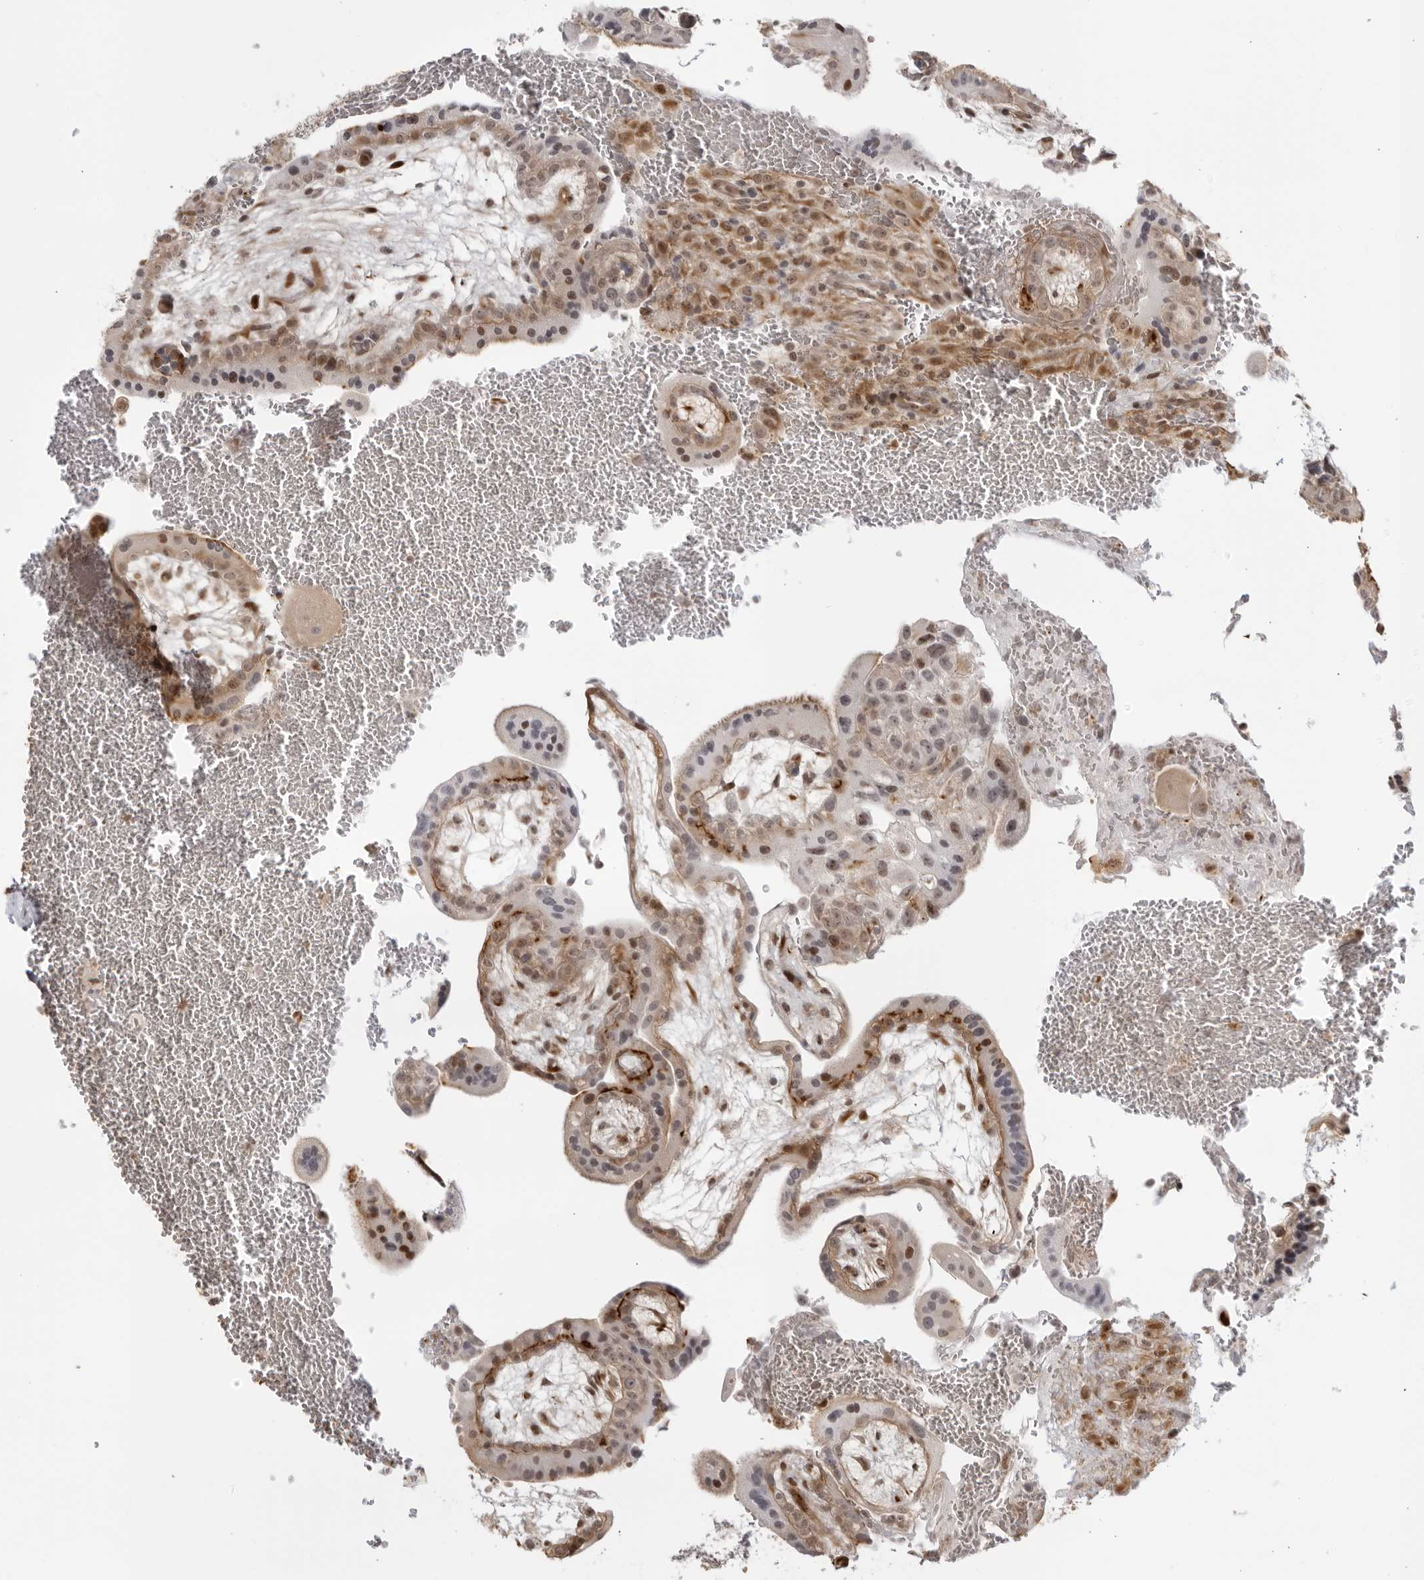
{"staining": {"intensity": "moderate", "quantity": ">75%", "location": "cytoplasmic/membranous,nuclear"}, "tissue": "placenta", "cell_type": "Decidual cells", "image_type": "normal", "snomed": [{"axis": "morphology", "description": "Normal tissue, NOS"}, {"axis": "topography", "description": "Placenta"}], "caption": "A brown stain highlights moderate cytoplasmic/membranous,nuclear positivity of a protein in decidual cells of normal human placenta. Nuclei are stained in blue.", "gene": "TCF21", "patient": {"sex": "female", "age": 35}}